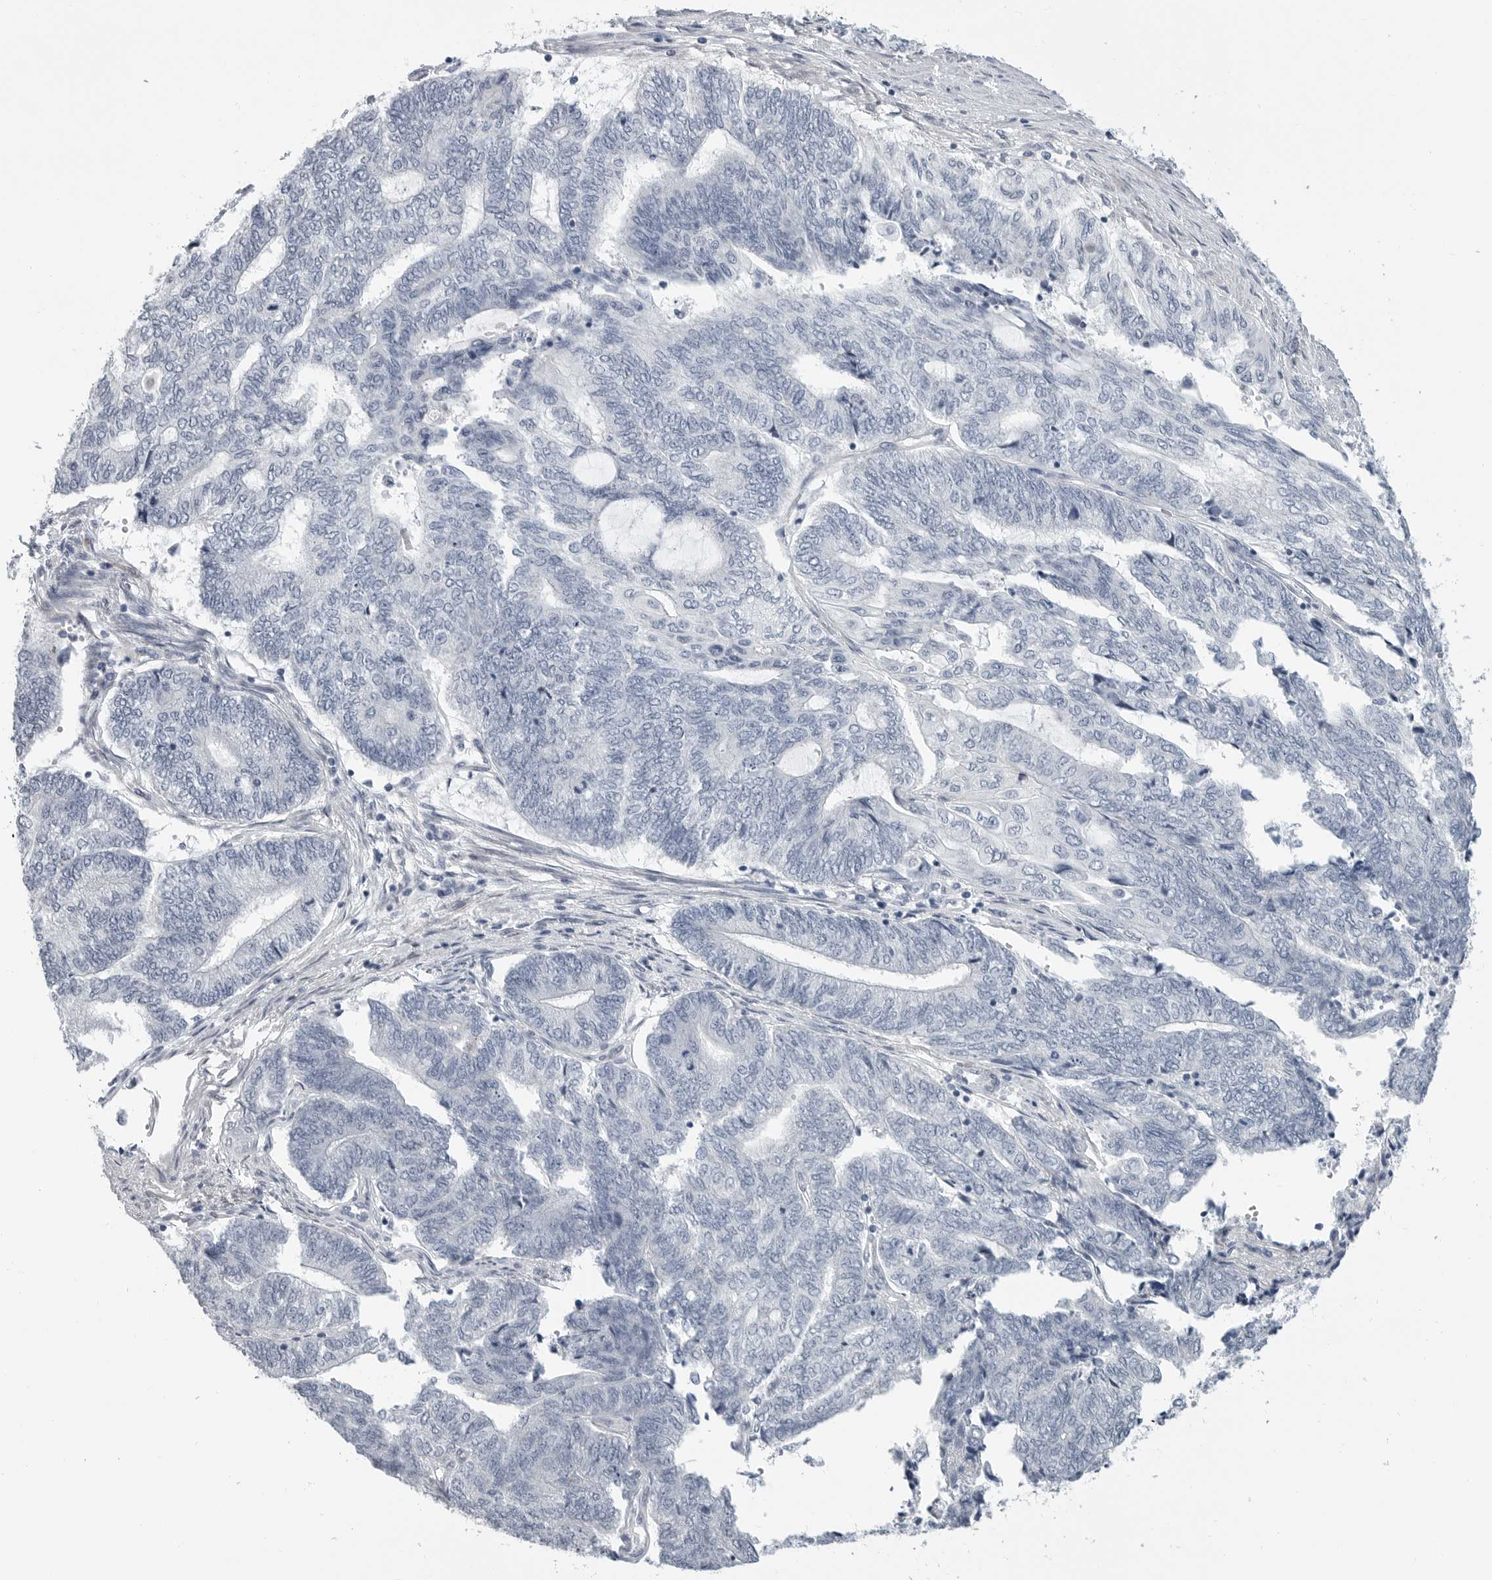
{"staining": {"intensity": "negative", "quantity": "none", "location": "none"}, "tissue": "endometrial cancer", "cell_type": "Tumor cells", "image_type": "cancer", "snomed": [{"axis": "morphology", "description": "Adenocarcinoma, NOS"}, {"axis": "topography", "description": "Uterus"}, {"axis": "topography", "description": "Endometrium"}], "caption": "Endometrial adenocarcinoma was stained to show a protein in brown. There is no significant staining in tumor cells.", "gene": "PLN", "patient": {"sex": "female", "age": 70}}